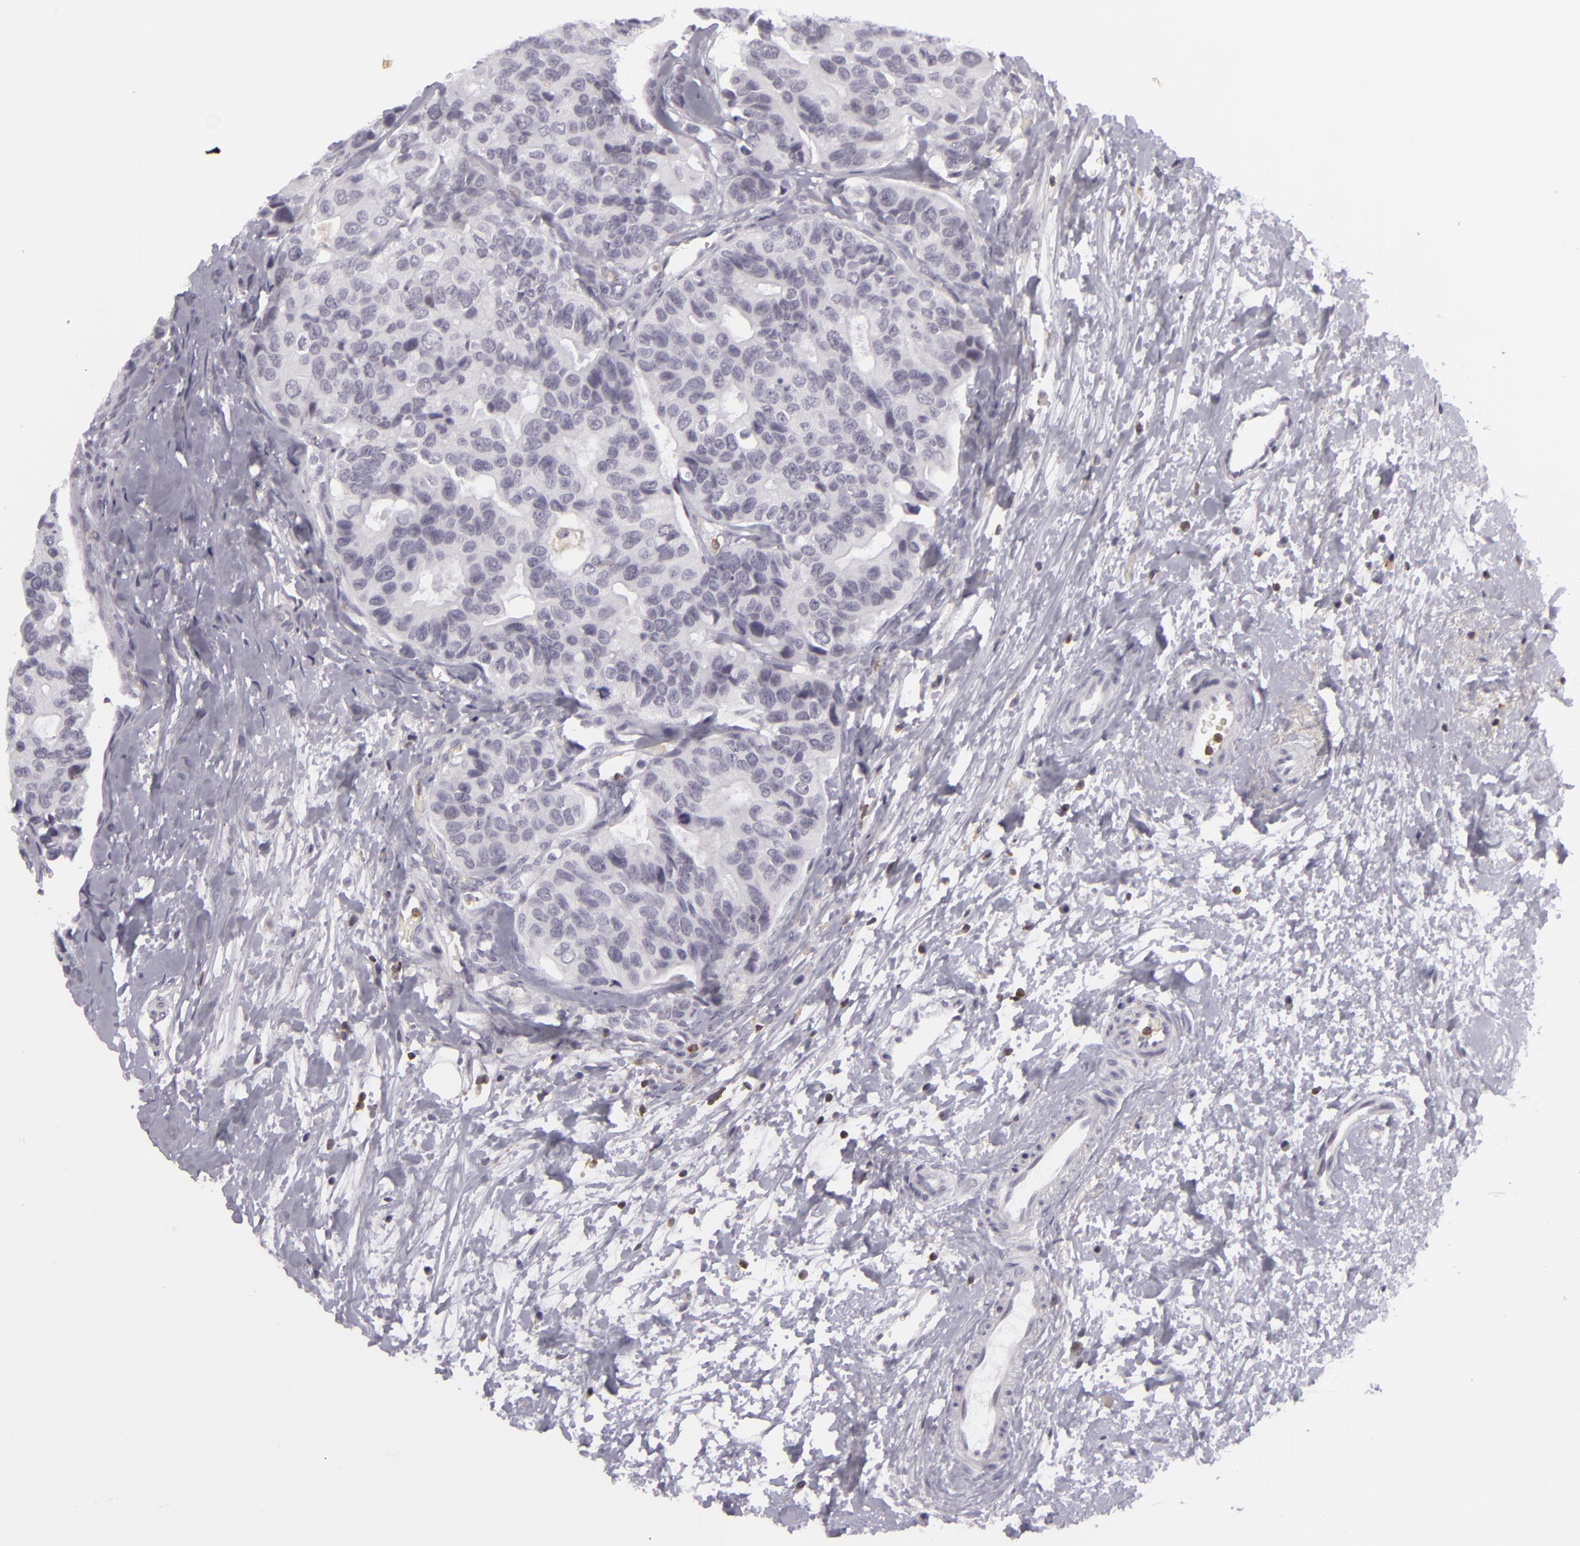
{"staining": {"intensity": "negative", "quantity": "none", "location": "none"}, "tissue": "breast cancer", "cell_type": "Tumor cells", "image_type": "cancer", "snomed": [{"axis": "morphology", "description": "Duct carcinoma"}, {"axis": "topography", "description": "Breast"}], "caption": "The histopathology image shows no significant positivity in tumor cells of breast cancer.", "gene": "KCNAB2", "patient": {"sex": "female", "age": 69}}